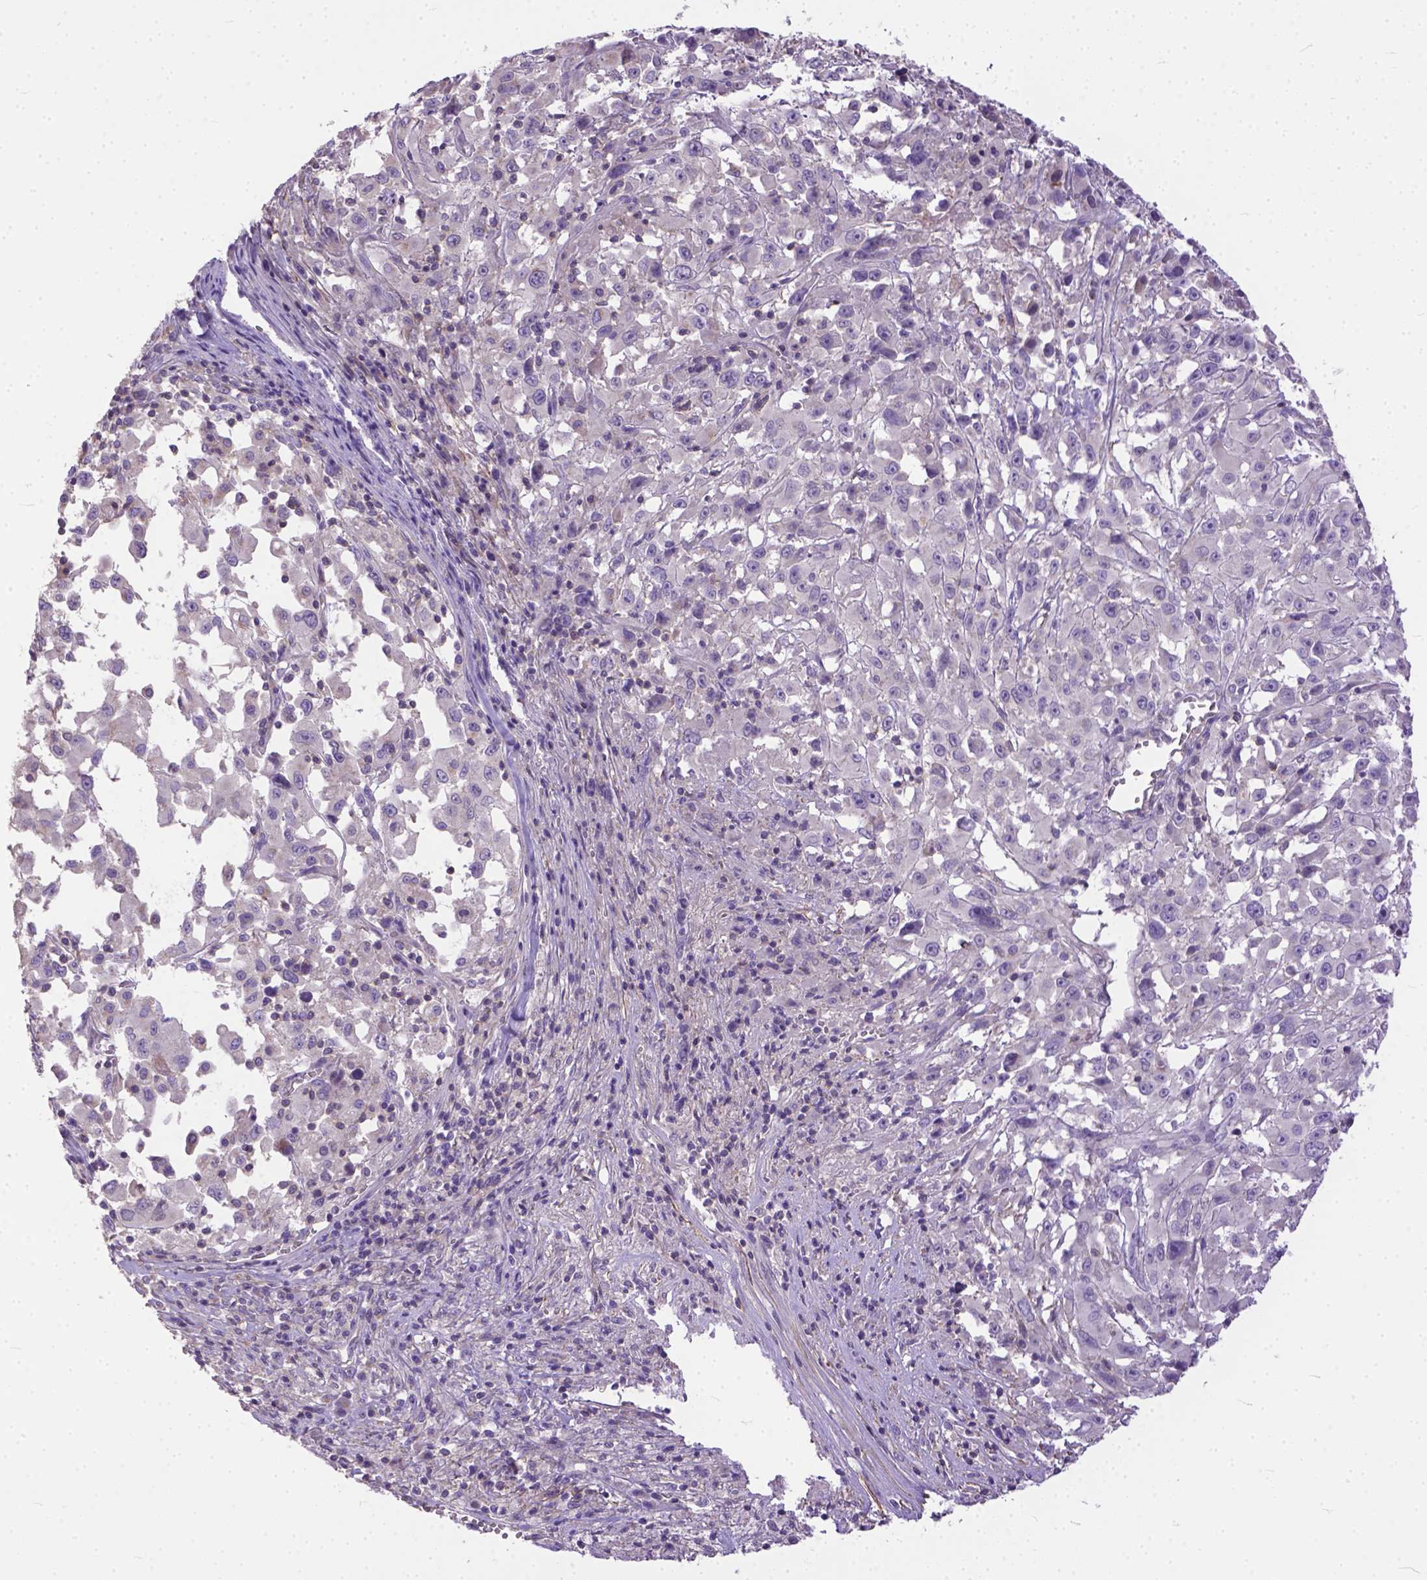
{"staining": {"intensity": "negative", "quantity": "none", "location": "none"}, "tissue": "melanoma", "cell_type": "Tumor cells", "image_type": "cancer", "snomed": [{"axis": "morphology", "description": "Malignant melanoma, Metastatic site"}, {"axis": "topography", "description": "Soft tissue"}], "caption": "Immunohistochemistry histopathology image of neoplastic tissue: human melanoma stained with DAB exhibits no significant protein expression in tumor cells.", "gene": "BANF2", "patient": {"sex": "male", "age": 50}}